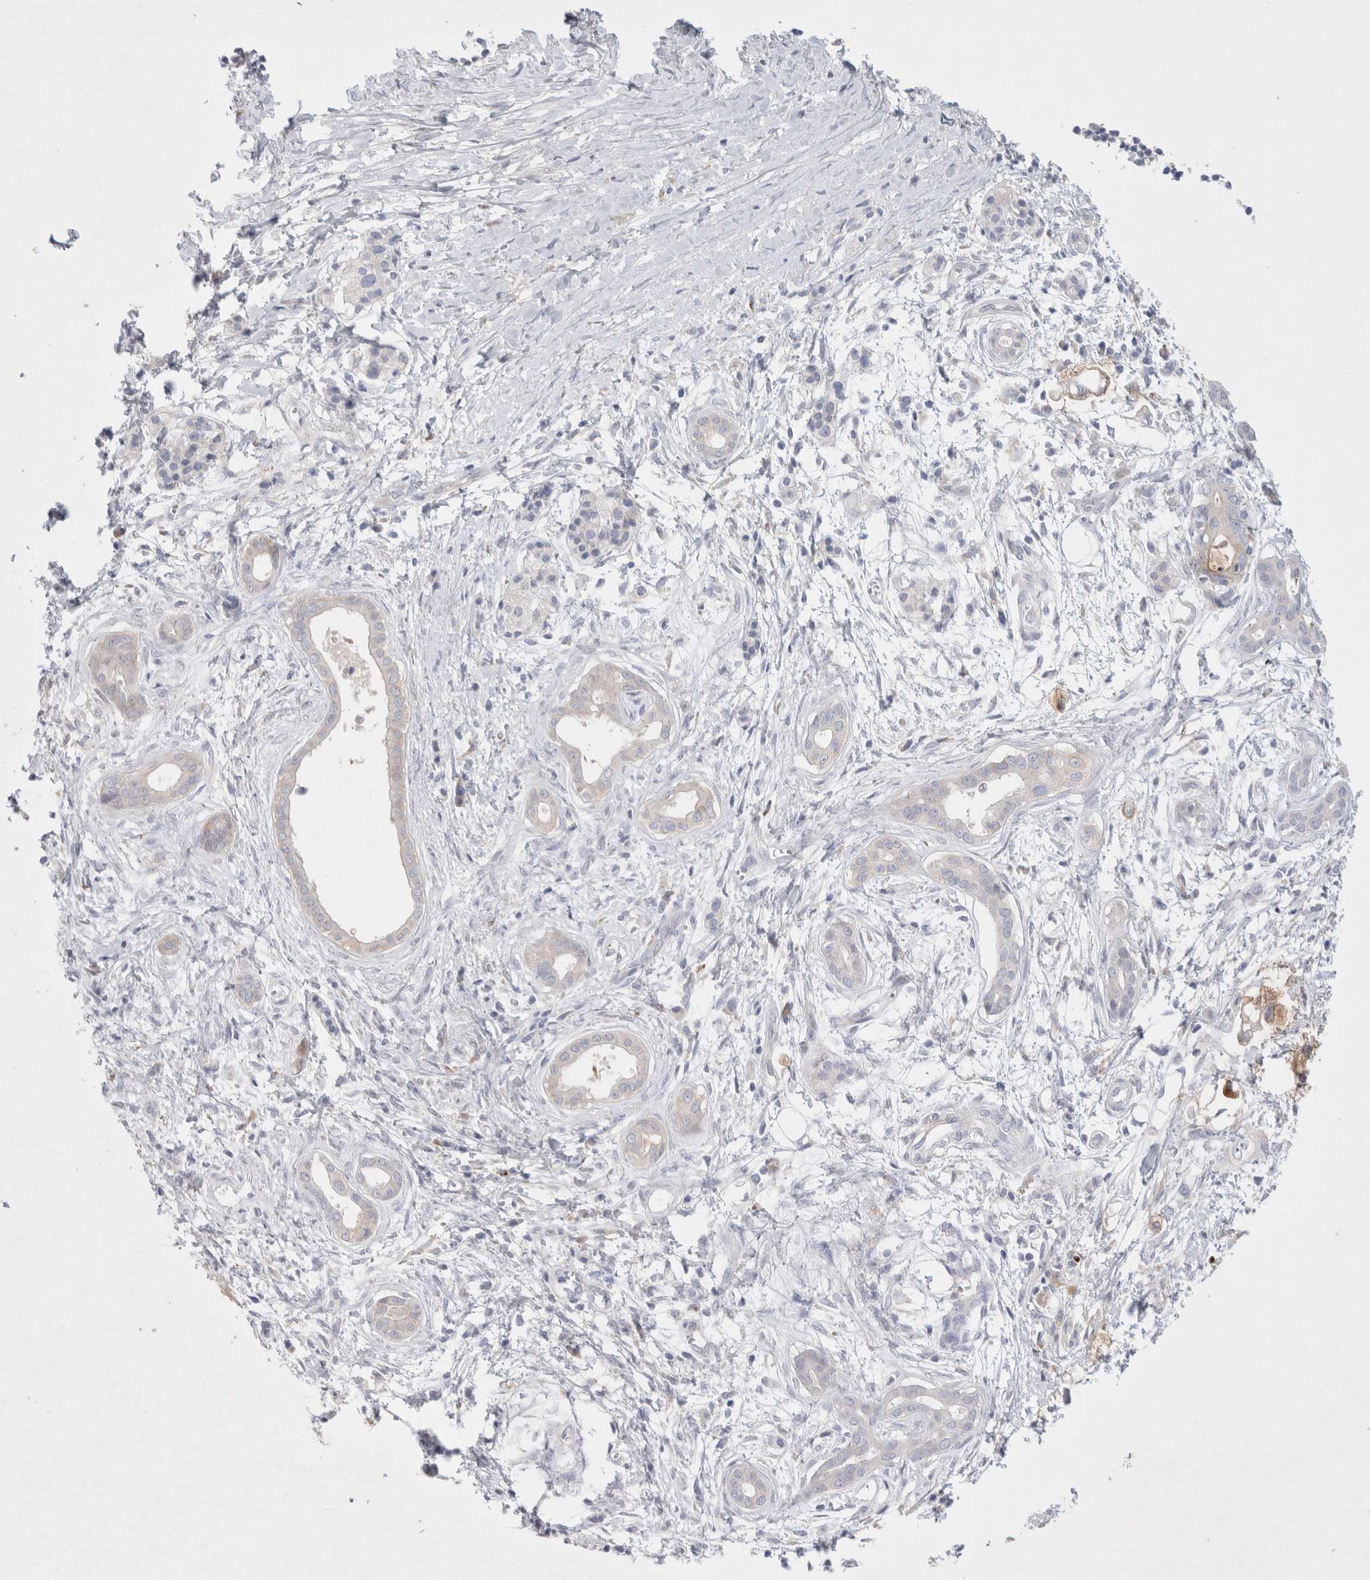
{"staining": {"intensity": "negative", "quantity": "none", "location": "none"}, "tissue": "pancreatic cancer", "cell_type": "Tumor cells", "image_type": "cancer", "snomed": [{"axis": "morphology", "description": "Adenocarcinoma, NOS"}, {"axis": "topography", "description": "Pancreas"}], "caption": "An immunohistochemistry micrograph of pancreatic cancer (adenocarcinoma) is shown. There is no staining in tumor cells of pancreatic cancer (adenocarcinoma).", "gene": "RBM12B", "patient": {"sex": "male", "age": 59}}